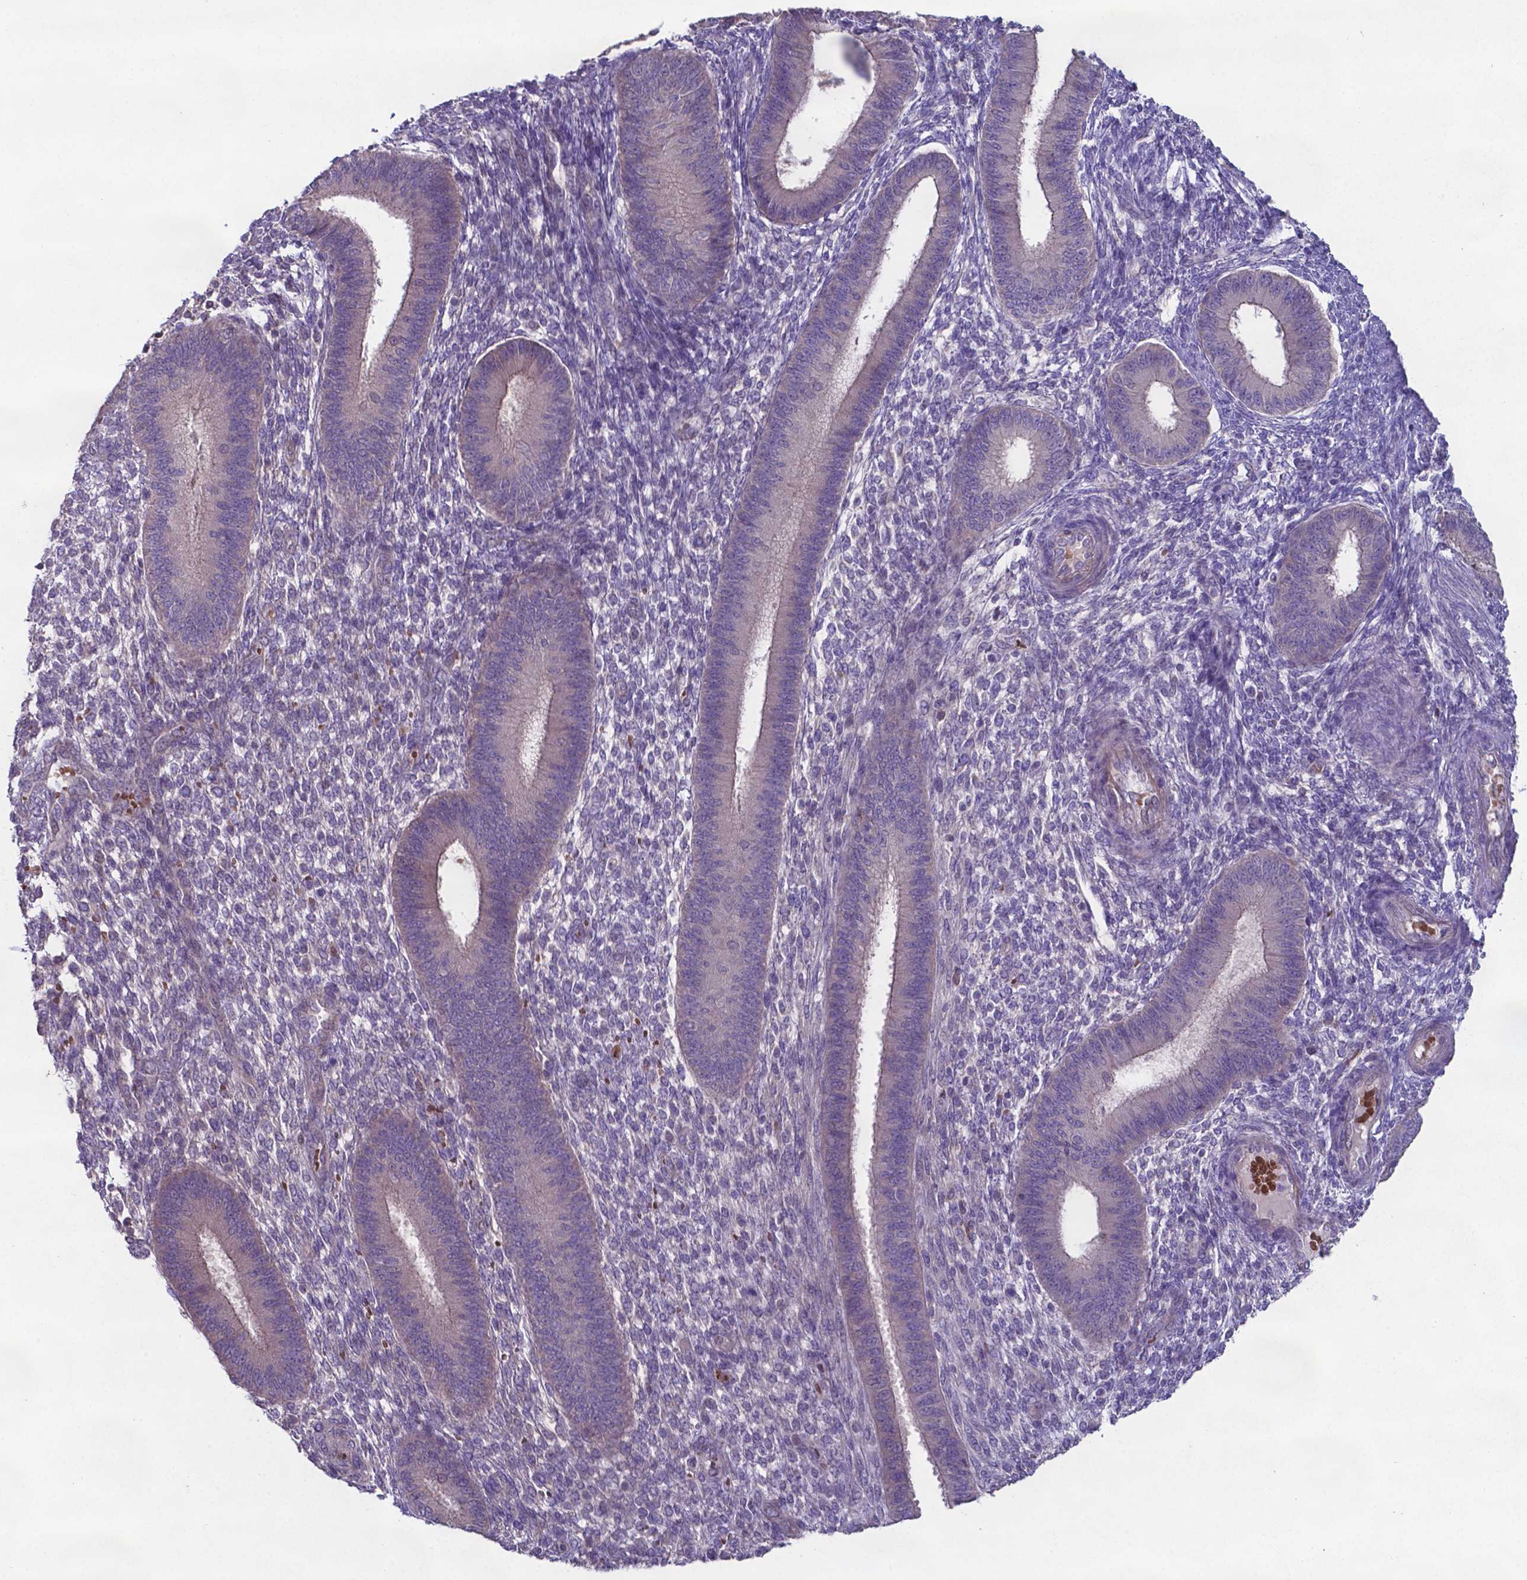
{"staining": {"intensity": "negative", "quantity": "none", "location": "none"}, "tissue": "endometrium", "cell_type": "Cells in endometrial stroma", "image_type": "normal", "snomed": [{"axis": "morphology", "description": "Normal tissue, NOS"}, {"axis": "topography", "description": "Endometrium"}], "caption": "A high-resolution micrograph shows immunohistochemistry (IHC) staining of normal endometrium, which shows no significant expression in cells in endometrial stroma. The staining is performed using DAB (3,3'-diaminobenzidine) brown chromogen with nuclei counter-stained in using hematoxylin.", "gene": "TYRO3", "patient": {"sex": "female", "age": 39}}